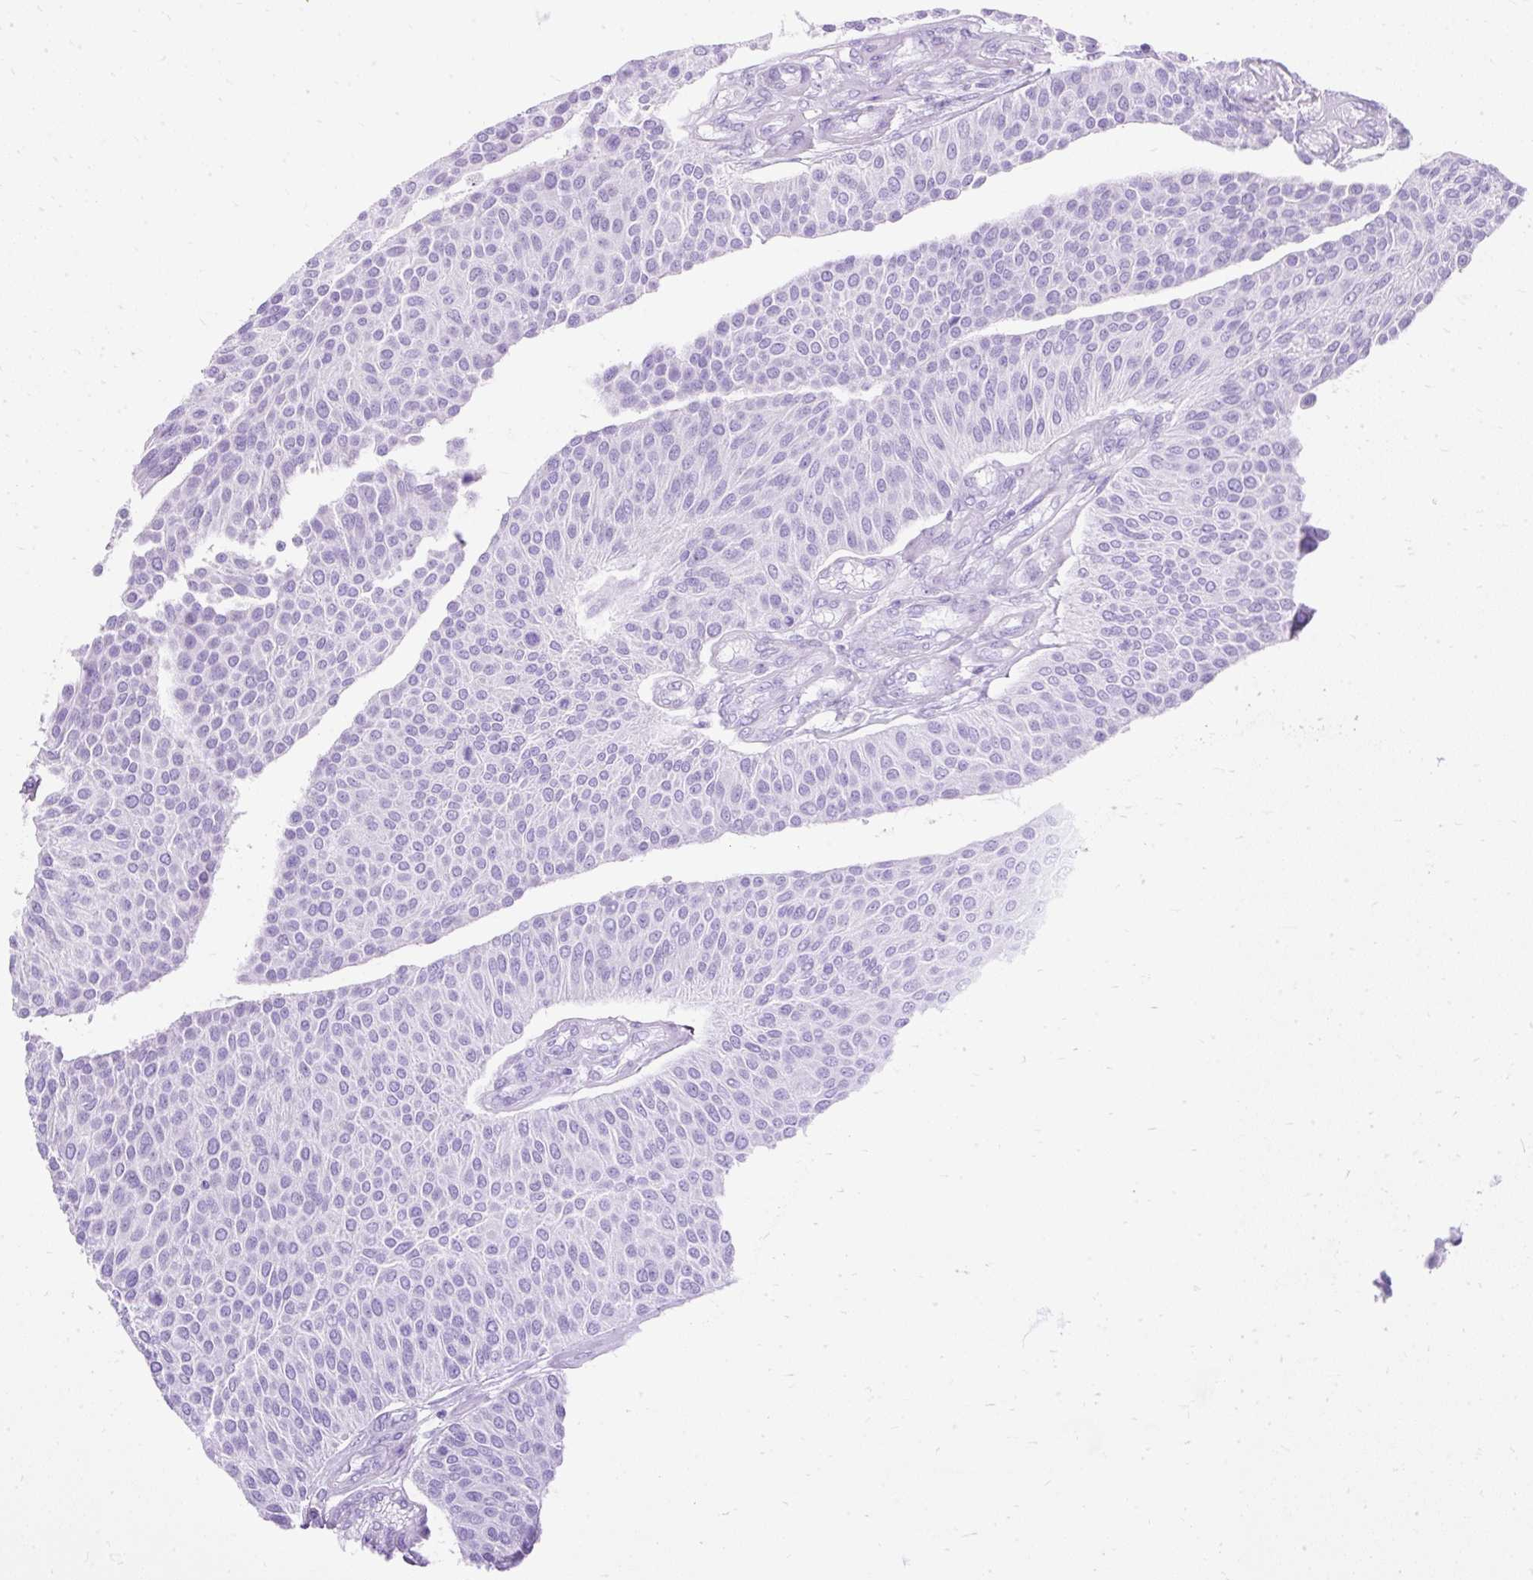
{"staining": {"intensity": "negative", "quantity": "none", "location": "none"}, "tissue": "urothelial cancer", "cell_type": "Tumor cells", "image_type": "cancer", "snomed": [{"axis": "morphology", "description": "Urothelial carcinoma, NOS"}, {"axis": "topography", "description": "Urinary bladder"}], "caption": "Urothelial cancer was stained to show a protein in brown. There is no significant expression in tumor cells. The staining was performed using DAB (3,3'-diaminobenzidine) to visualize the protein expression in brown, while the nuclei were stained in blue with hematoxylin (Magnification: 20x).", "gene": "PVALB", "patient": {"sex": "male", "age": 55}}